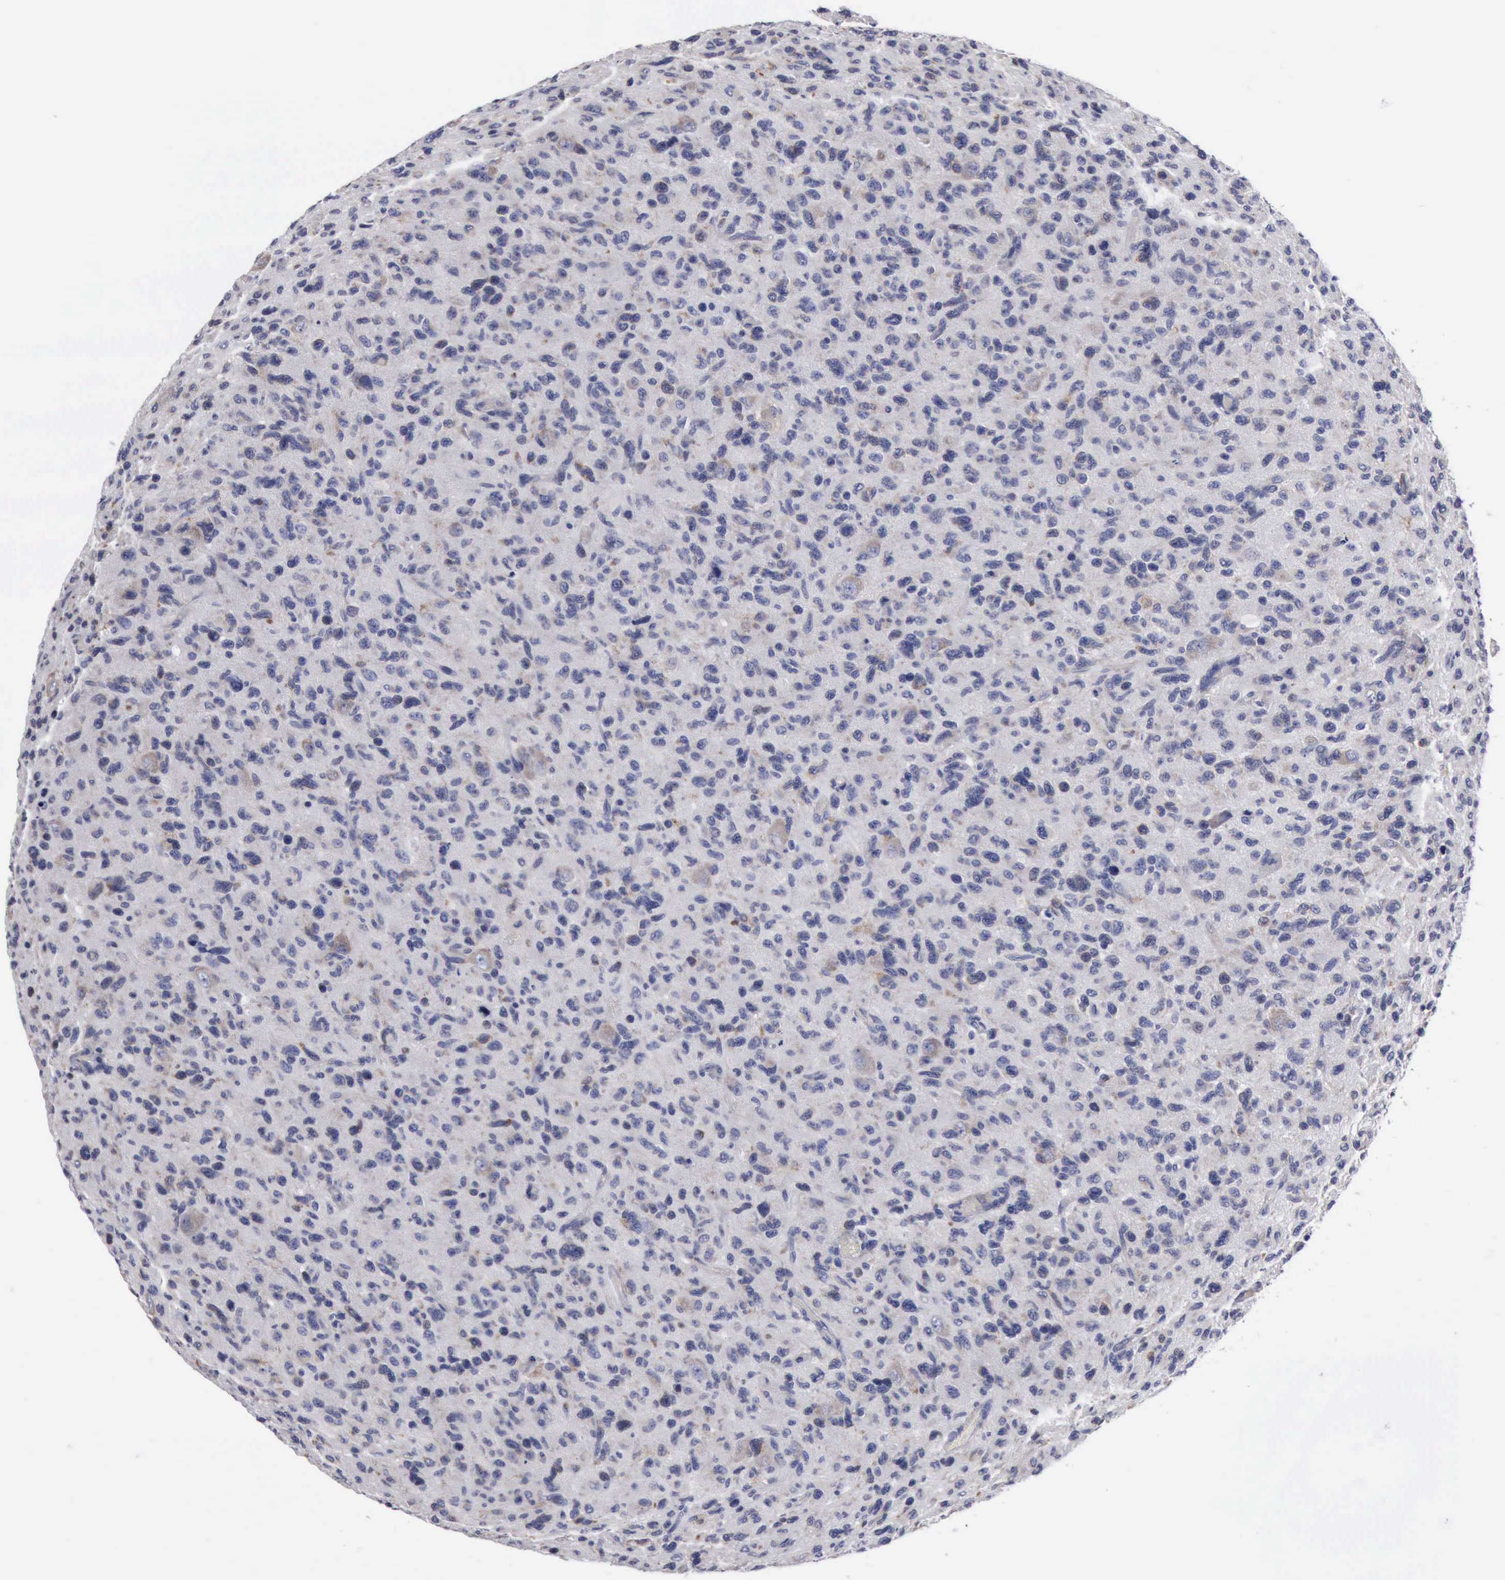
{"staining": {"intensity": "negative", "quantity": "none", "location": "none"}, "tissue": "glioma", "cell_type": "Tumor cells", "image_type": "cancer", "snomed": [{"axis": "morphology", "description": "Glioma, malignant, High grade"}, {"axis": "topography", "description": "Brain"}], "caption": "High power microscopy image of an immunohistochemistry histopathology image of glioma, revealing no significant expression in tumor cells.", "gene": "TXLNG", "patient": {"sex": "female", "age": 60}}